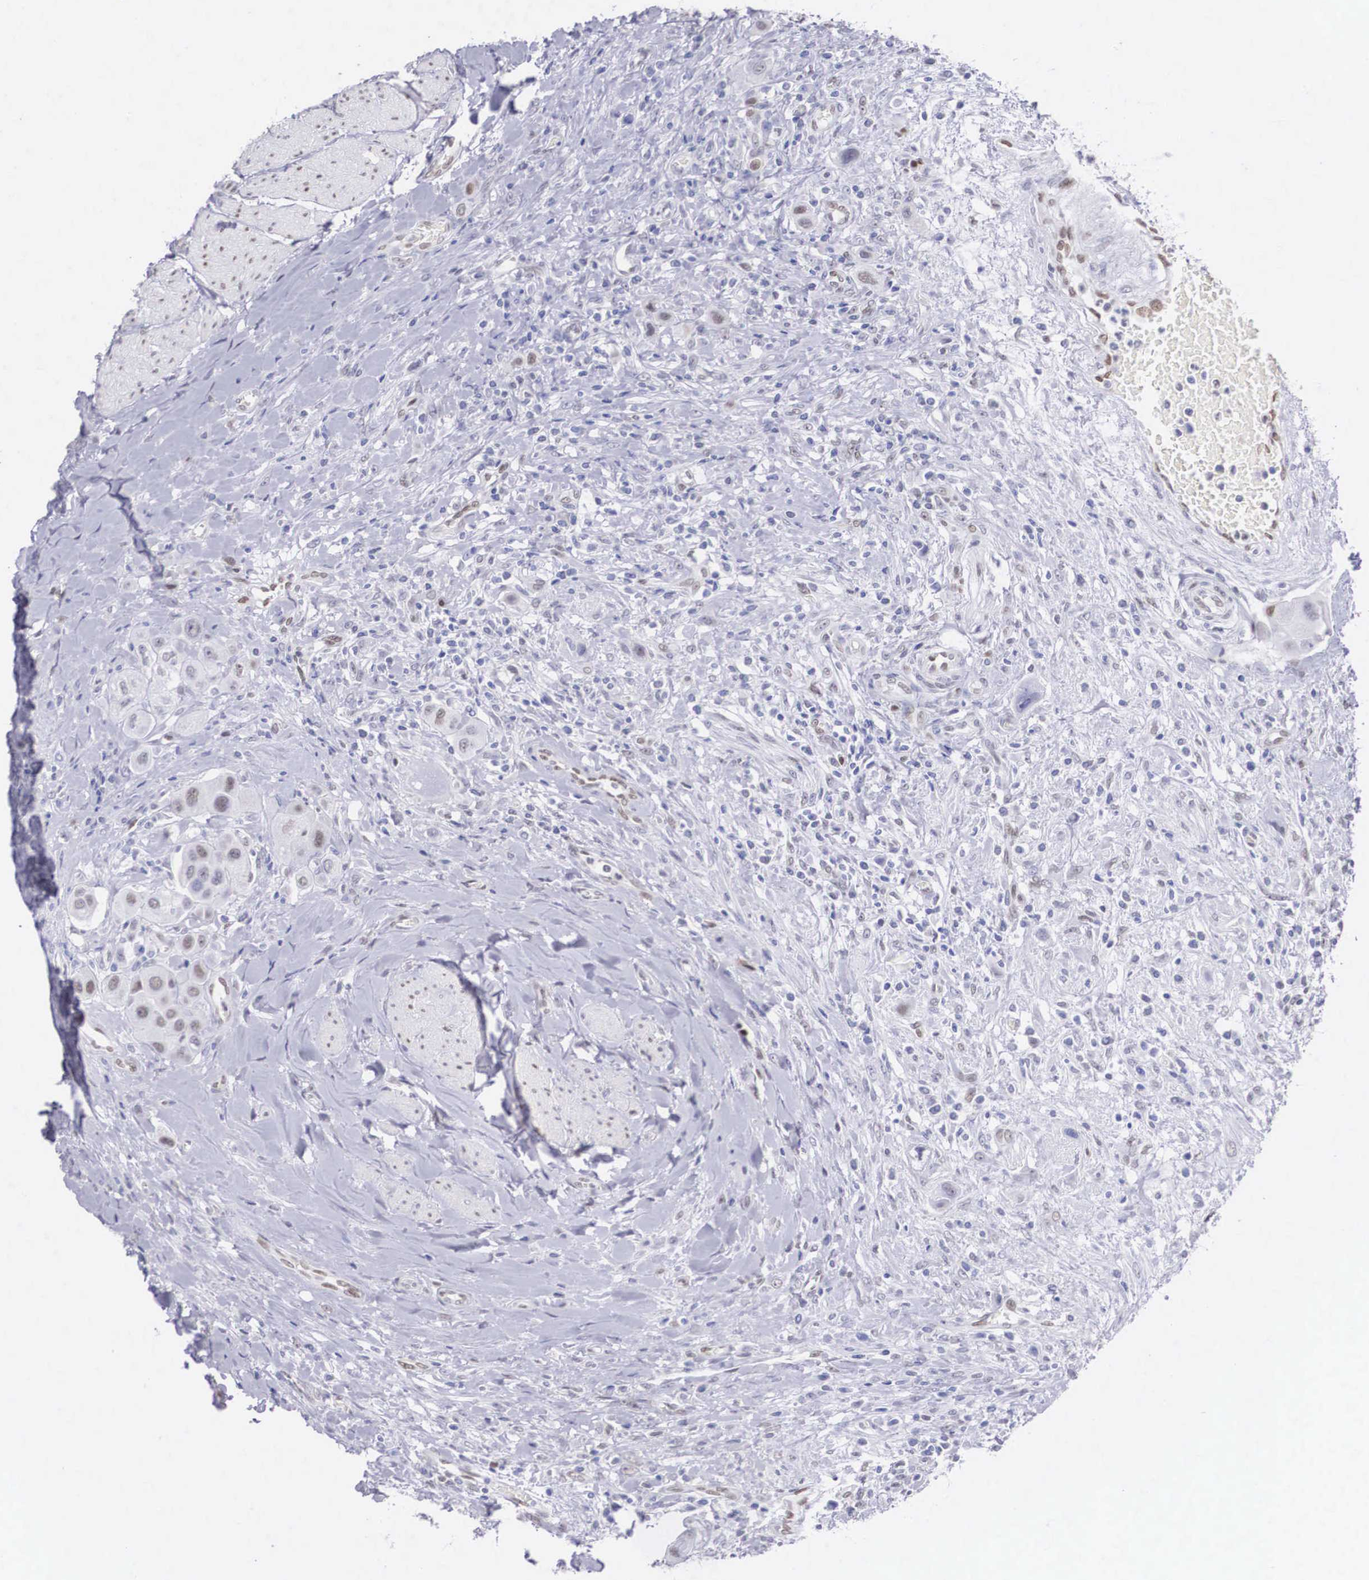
{"staining": {"intensity": "weak", "quantity": "<25%", "location": "nuclear"}, "tissue": "urothelial cancer", "cell_type": "Tumor cells", "image_type": "cancer", "snomed": [{"axis": "morphology", "description": "Urothelial carcinoma, High grade"}, {"axis": "topography", "description": "Urinary bladder"}], "caption": "Immunohistochemistry histopathology image of human high-grade urothelial carcinoma stained for a protein (brown), which displays no expression in tumor cells.", "gene": "HMGN5", "patient": {"sex": "male", "age": 50}}